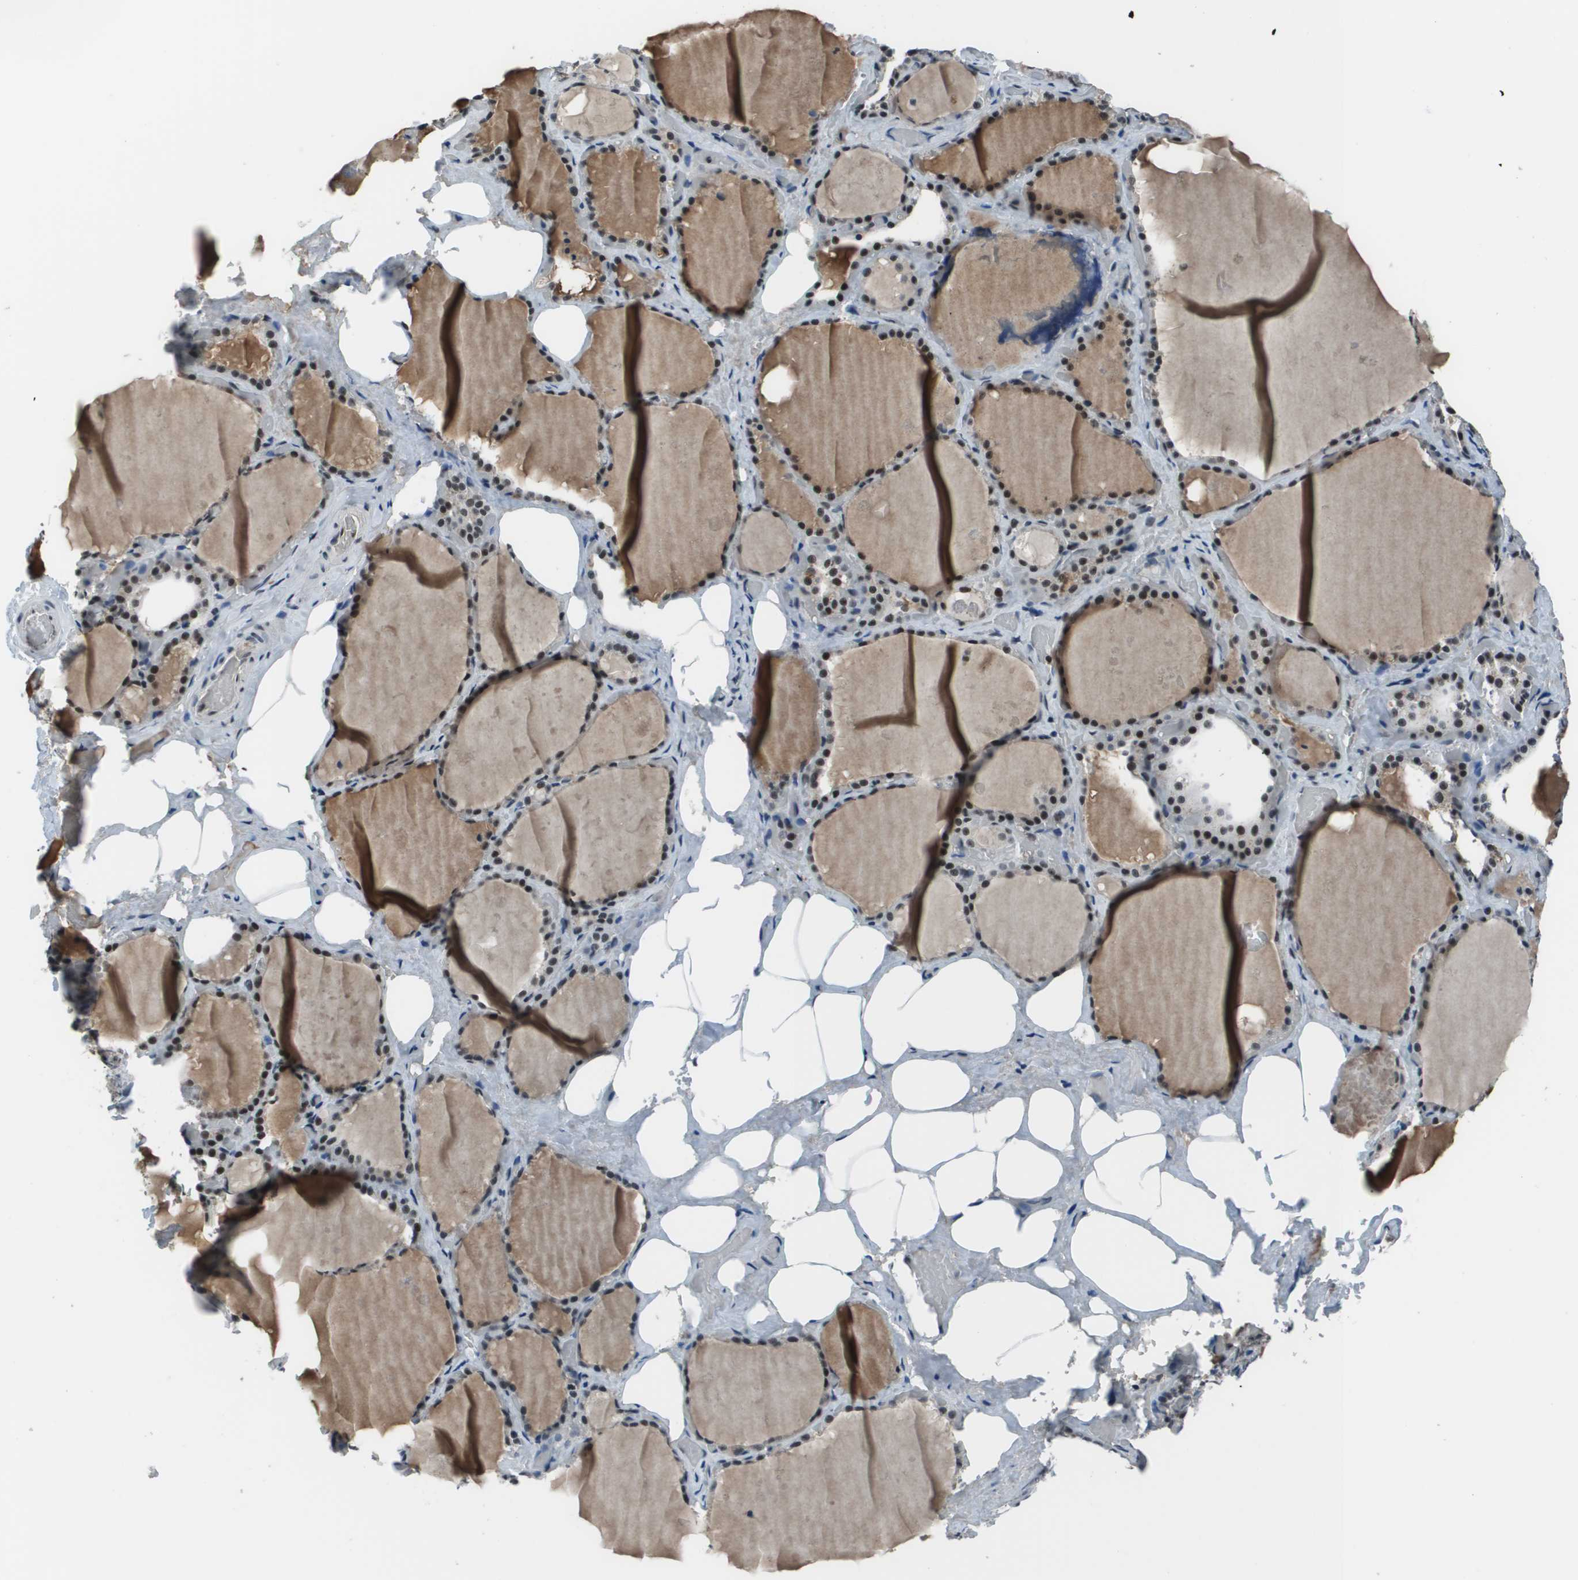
{"staining": {"intensity": "strong", "quantity": ">75%", "location": "nuclear"}, "tissue": "thyroid gland", "cell_type": "Glandular cells", "image_type": "normal", "snomed": [{"axis": "morphology", "description": "Normal tissue, NOS"}, {"axis": "topography", "description": "Thyroid gland"}], "caption": "Immunohistochemical staining of benign thyroid gland exhibits >75% levels of strong nuclear protein staining in about >75% of glandular cells. (brown staining indicates protein expression, while blue staining denotes nuclei).", "gene": "THRAP3", "patient": {"sex": "male", "age": 61}}